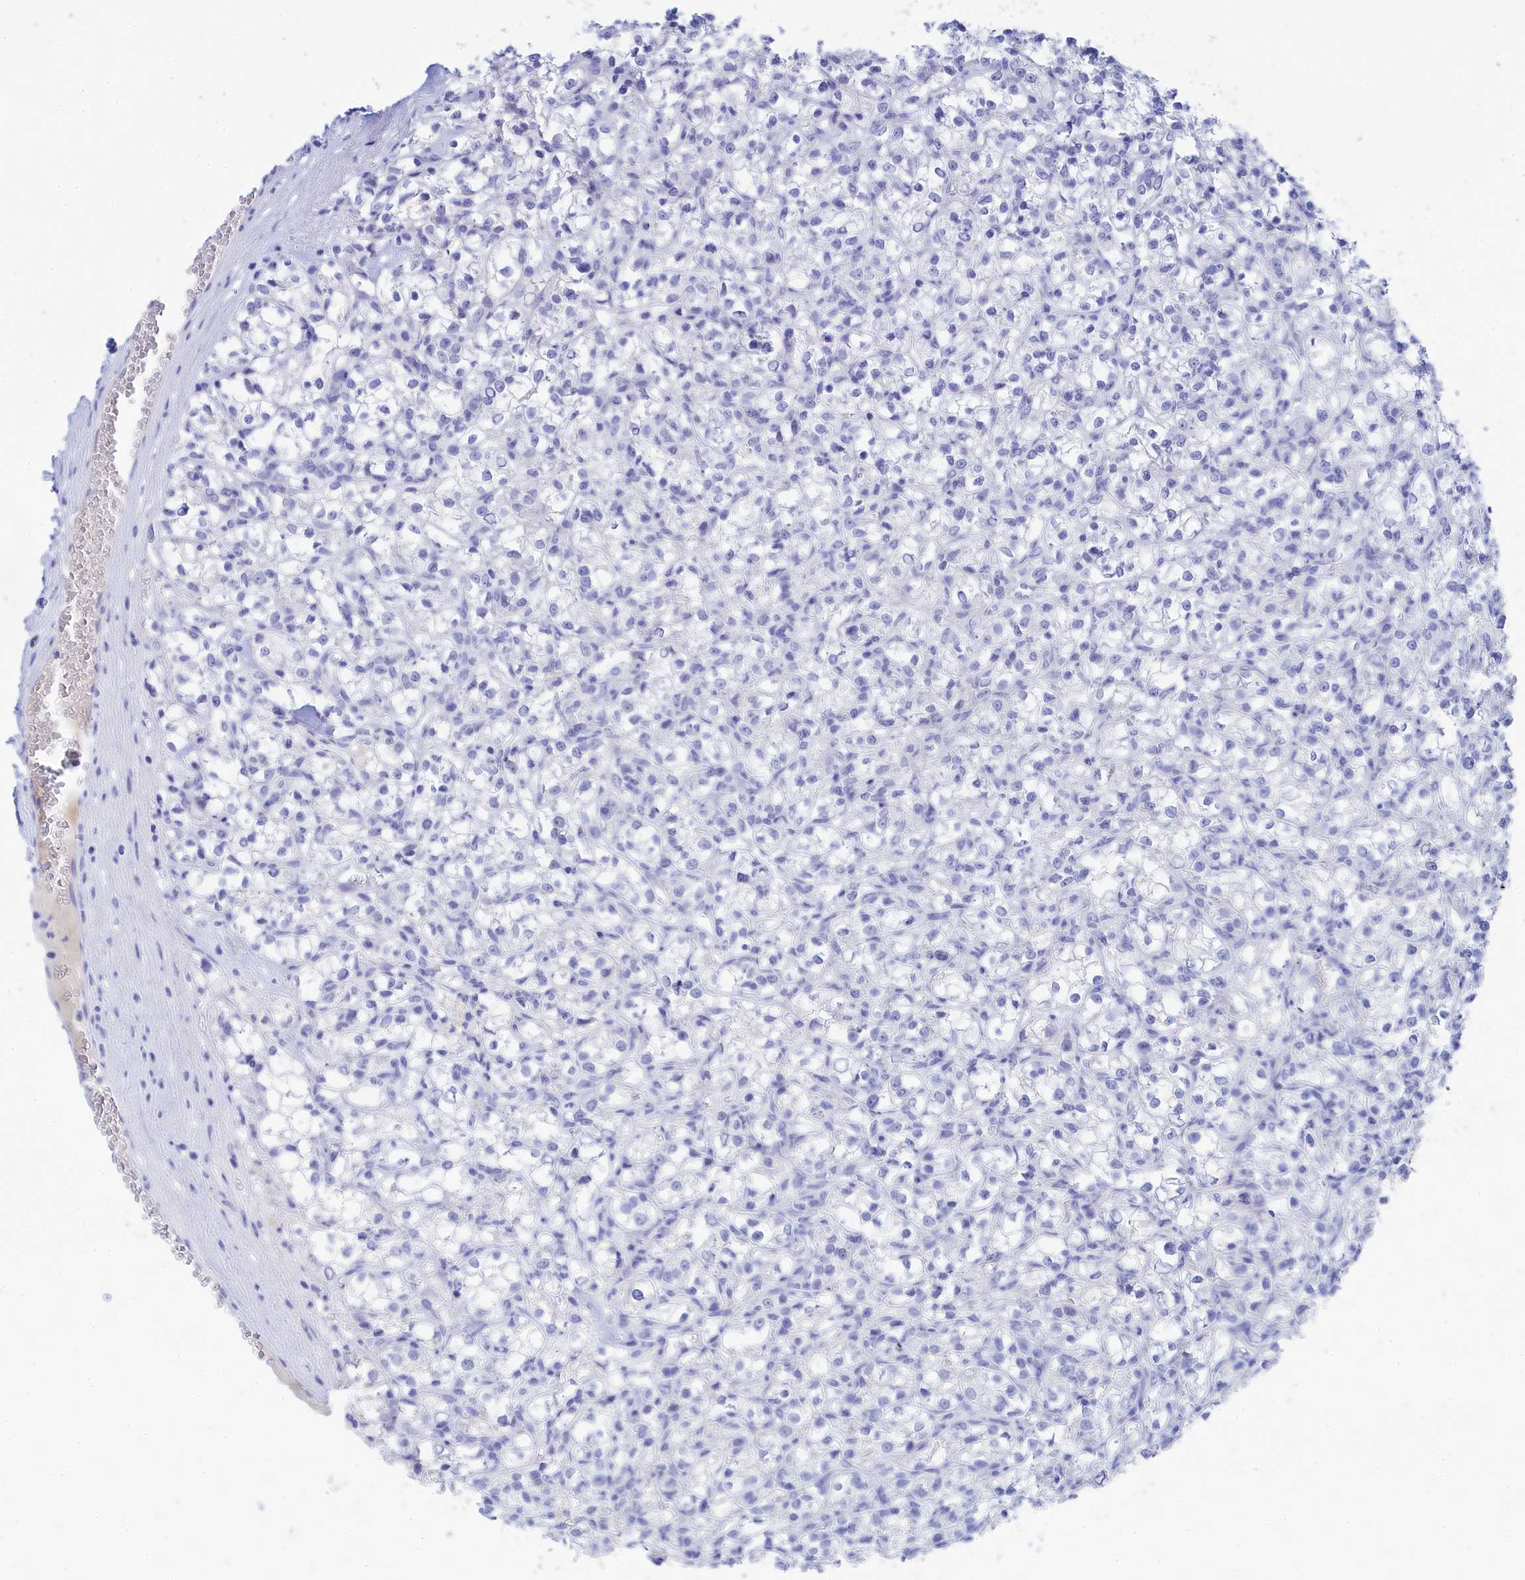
{"staining": {"intensity": "negative", "quantity": "none", "location": "none"}, "tissue": "renal cancer", "cell_type": "Tumor cells", "image_type": "cancer", "snomed": [{"axis": "morphology", "description": "Adenocarcinoma, NOS"}, {"axis": "topography", "description": "Kidney"}], "caption": "Immunohistochemistry (IHC) micrograph of neoplastic tissue: human renal adenocarcinoma stained with DAB demonstrates no significant protein positivity in tumor cells. (Immunohistochemistry (IHC), brightfield microscopy, high magnification).", "gene": "TRIM10", "patient": {"sex": "female", "age": 59}}